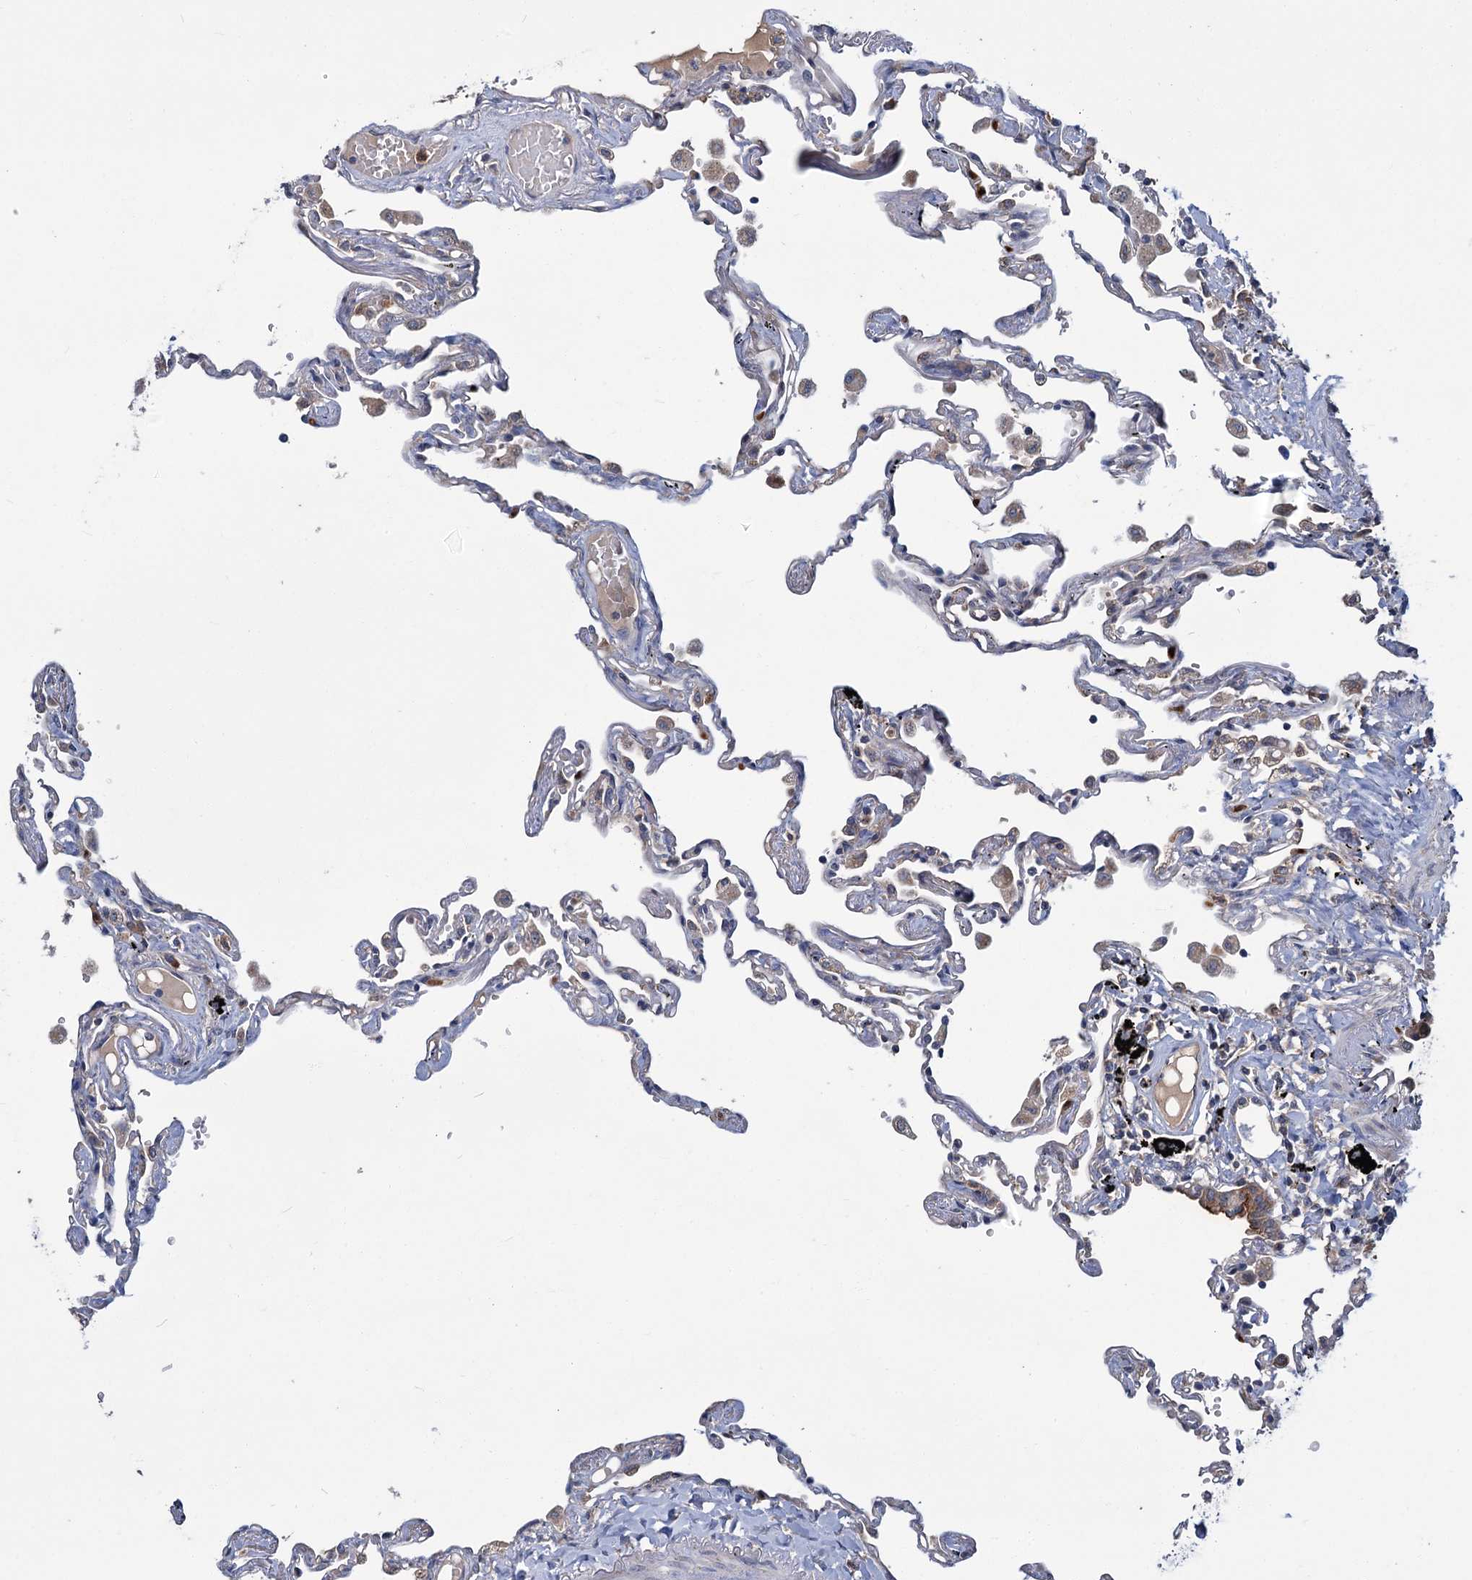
{"staining": {"intensity": "moderate", "quantity": "<25%", "location": "cytoplasmic/membranous"}, "tissue": "lung", "cell_type": "Alveolar cells", "image_type": "normal", "snomed": [{"axis": "morphology", "description": "Normal tissue, NOS"}, {"axis": "topography", "description": "Lung"}], "caption": "The photomicrograph displays immunohistochemical staining of normal lung. There is moderate cytoplasmic/membranous expression is seen in about <25% of alveolar cells. The staining was performed using DAB (3,3'-diaminobenzidine), with brown indicating positive protein expression. Nuclei are stained blue with hematoxylin.", "gene": "DYNC2H1", "patient": {"sex": "female", "age": 67}}